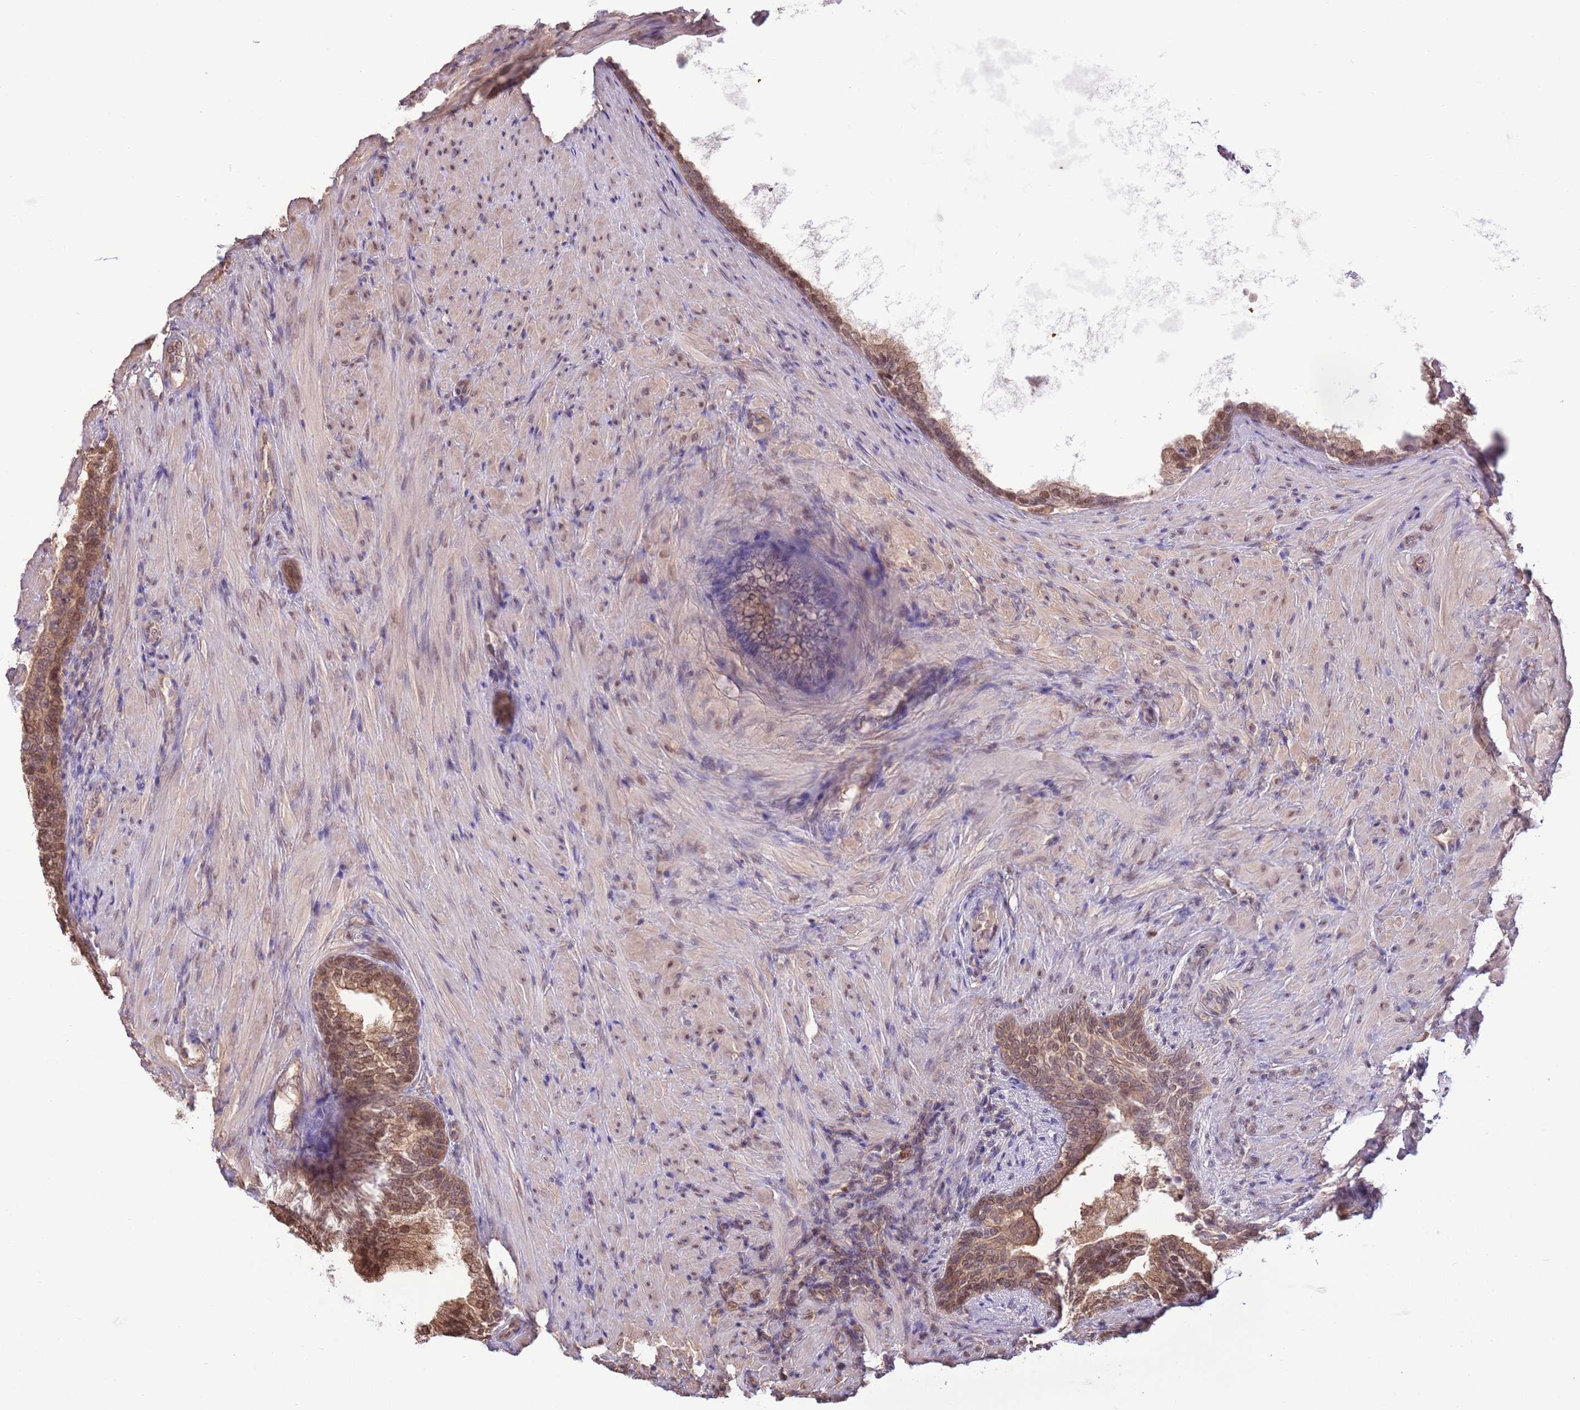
{"staining": {"intensity": "moderate", "quantity": "25%-75%", "location": "cytoplasmic/membranous,nuclear"}, "tissue": "prostate", "cell_type": "Glandular cells", "image_type": "normal", "snomed": [{"axis": "morphology", "description": "Normal tissue, NOS"}, {"axis": "topography", "description": "Prostate"}], "caption": "Immunohistochemistry (IHC) of benign prostate demonstrates medium levels of moderate cytoplasmic/membranous,nuclear positivity in approximately 25%-75% of glandular cells. Nuclei are stained in blue.", "gene": "NSFL1C", "patient": {"sex": "male", "age": 76}}